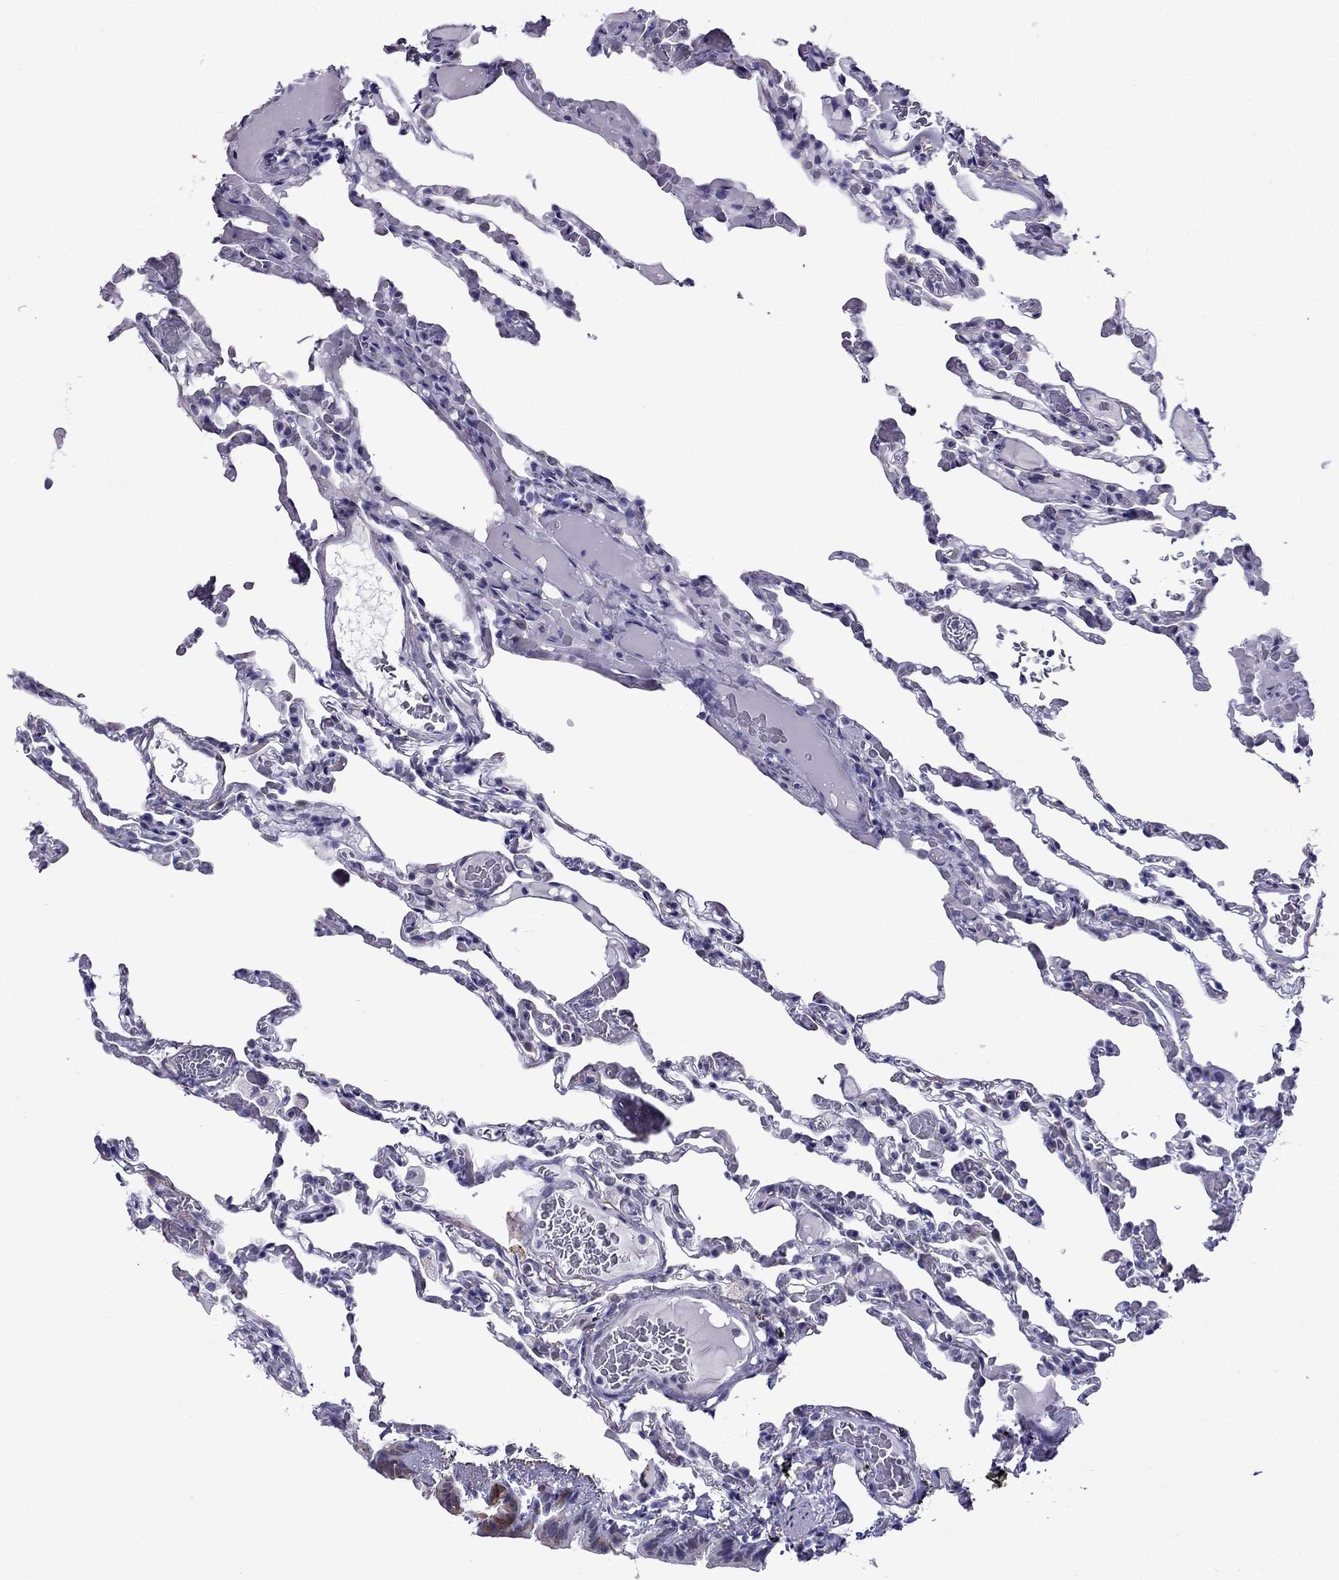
{"staining": {"intensity": "negative", "quantity": "none", "location": "none"}, "tissue": "lung", "cell_type": "Alveolar cells", "image_type": "normal", "snomed": [{"axis": "morphology", "description": "Normal tissue, NOS"}, {"axis": "topography", "description": "Lung"}], "caption": "Histopathology image shows no significant protein positivity in alveolar cells of unremarkable lung. The staining is performed using DAB (3,3'-diaminobenzidine) brown chromogen with nuclei counter-stained in using hematoxylin.", "gene": "MYLK3", "patient": {"sex": "female", "age": 43}}